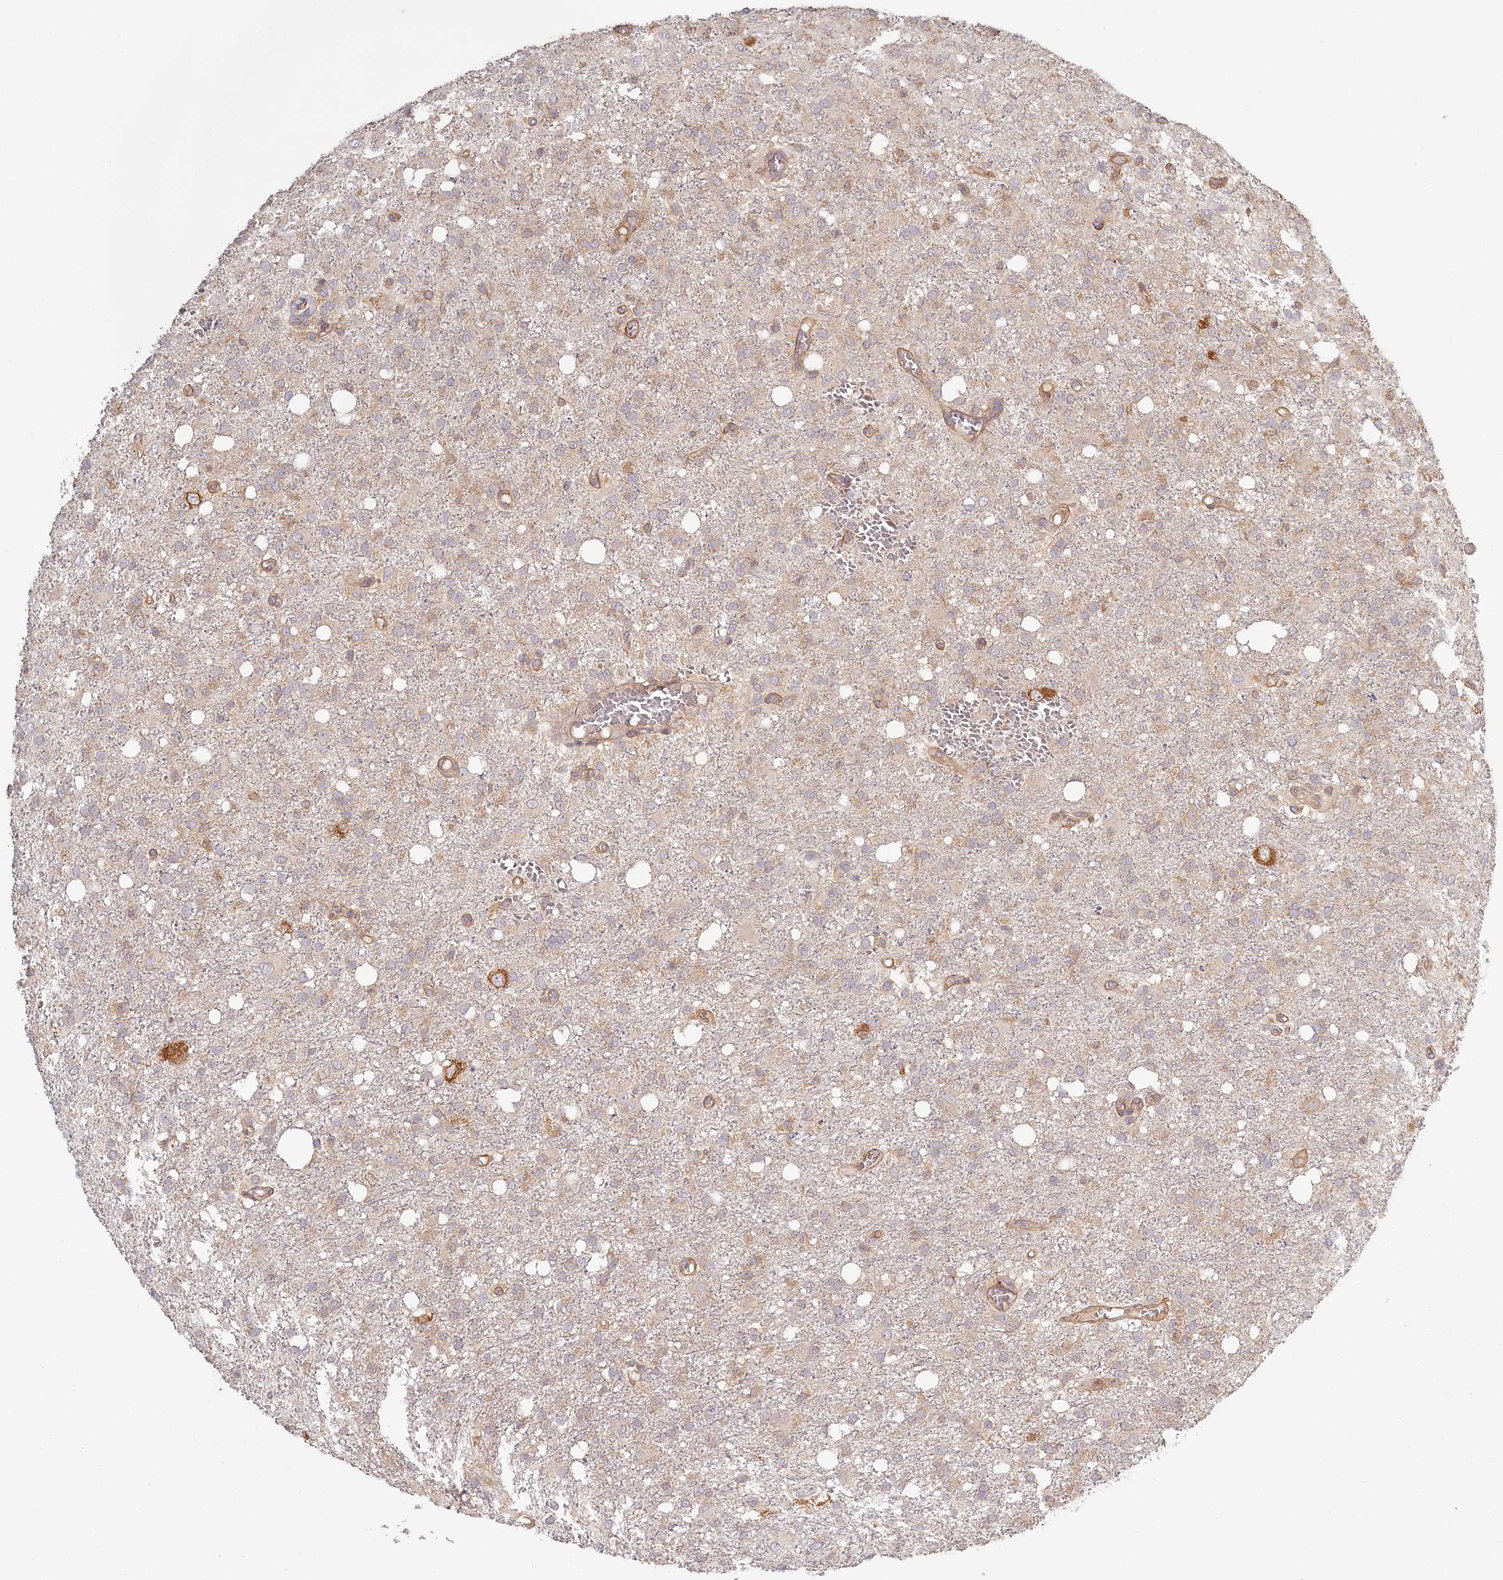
{"staining": {"intensity": "moderate", "quantity": "25%-75%", "location": "cytoplasmic/membranous"}, "tissue": "glioma", "cell_type": "Tumor cells", "image_type": "cancer", "snomed": [{"axis": "morphology", "description": "Glioma, malignant, High grade"}, {"axis": "topography", "description": "Brain"}], "caption": "This is an image of immunohistochemistry staining of malignant glioma (high-grade), which shows moderate positivity in the cytoplasmic/membranous of tumor cells.", "gene": "TMIE", "patient": {"sex": "female", "age": 59}}